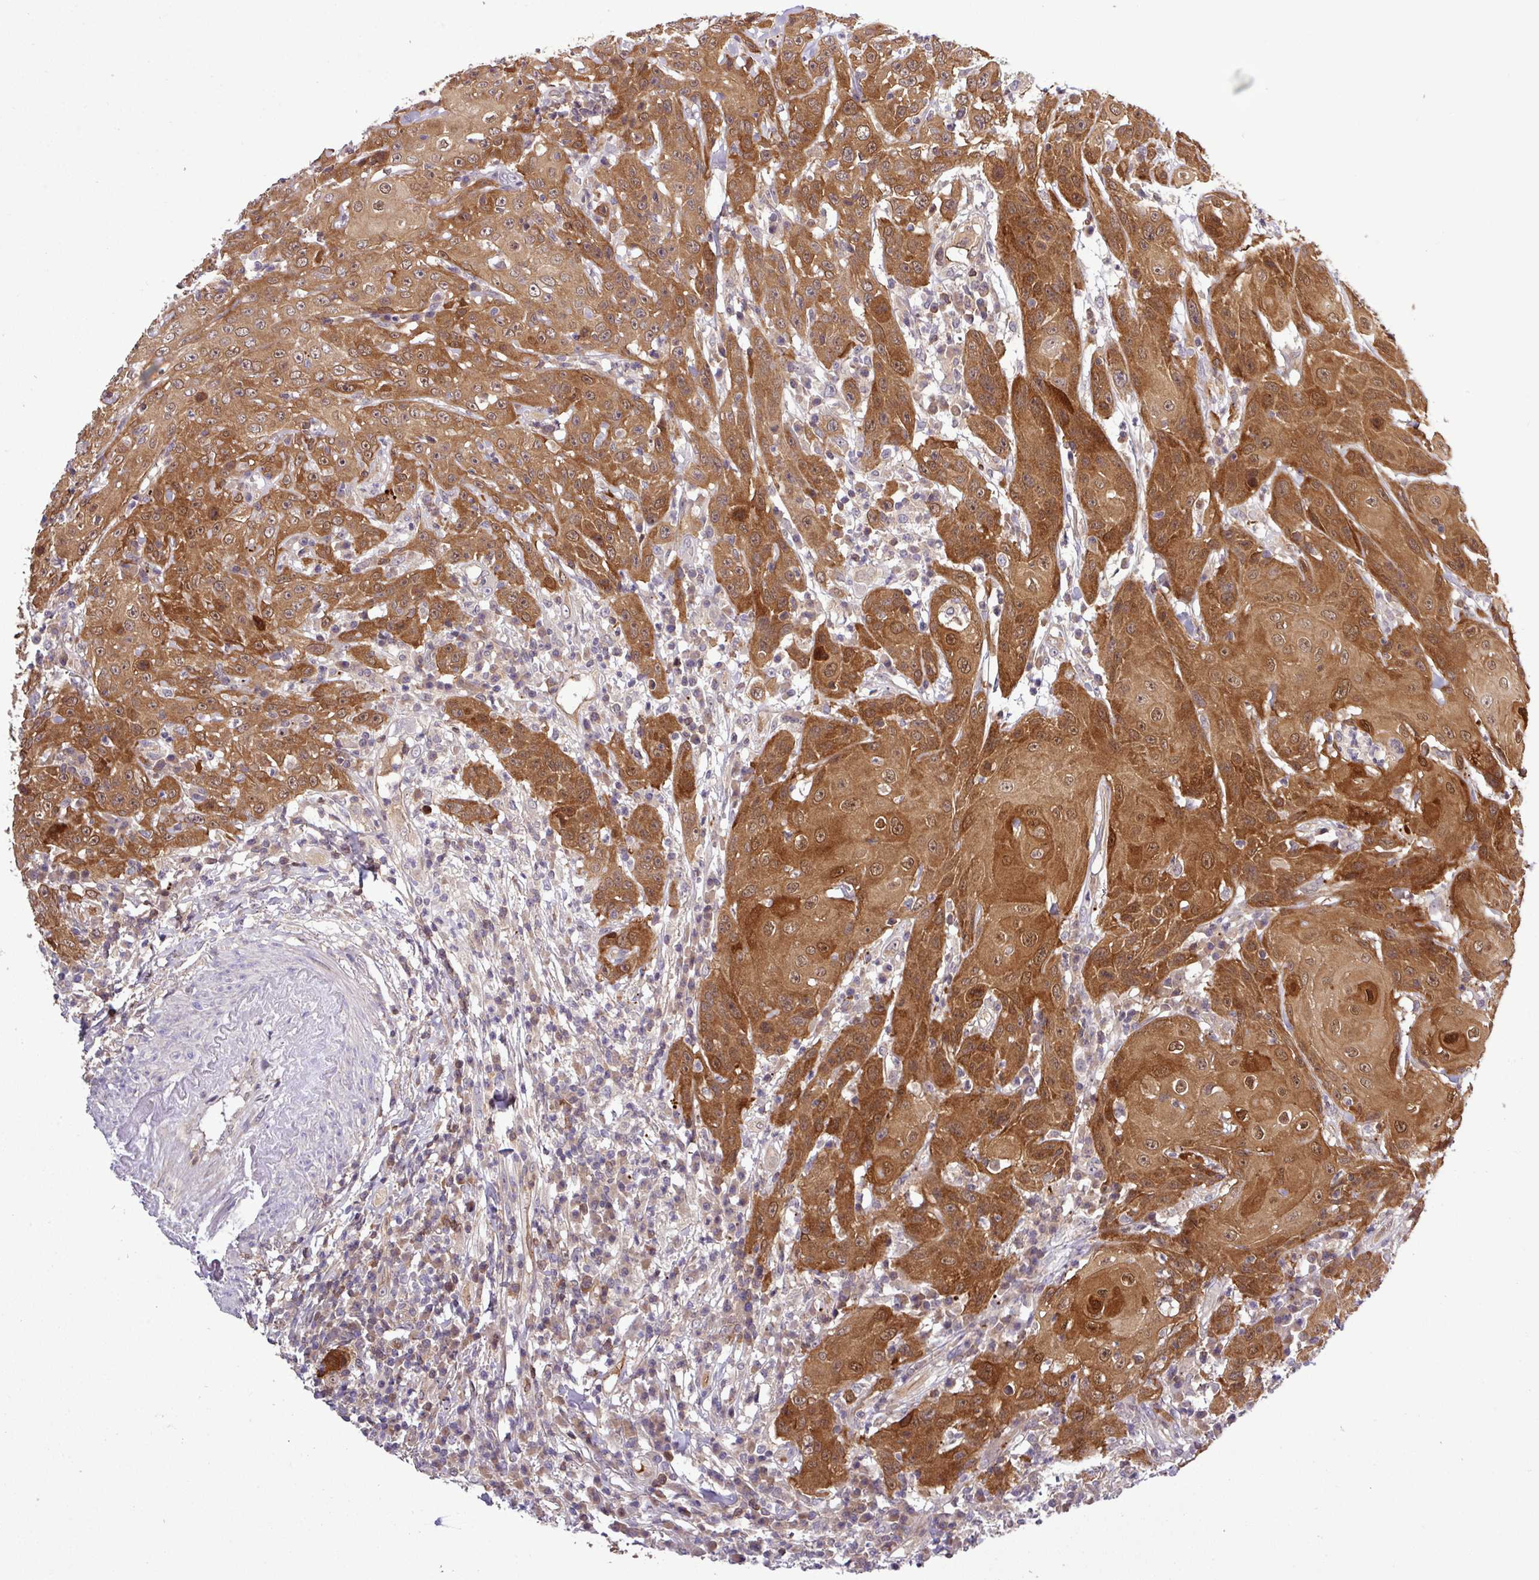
{"staining": {"intensity": "strong", "quantity": ">75%", "location": "cytoplasmic/membranous,nuclear"}, "tissue": "head and neck cancer", "cell_type": "Tumor cells", "image_type": "cancer", "snomed": [{"axis": "morphology", "description": "Squamous cell carcinoma, NOS"}, {"axis": "topography", "description": "Skin"}, {"axis": "topography", "description": "Head-Neck"}], "caption": "A high-resolution micrograph shows IHC staining of squamous cell carcinoma (head and neck), which shows strong cytoplasmic/membranous and nuclear positivity in about >75% of tumor cells. Nuclei are stained in blue.", "gene": "CARHSP1", "patient": {"sex": "male", "age": 80}}